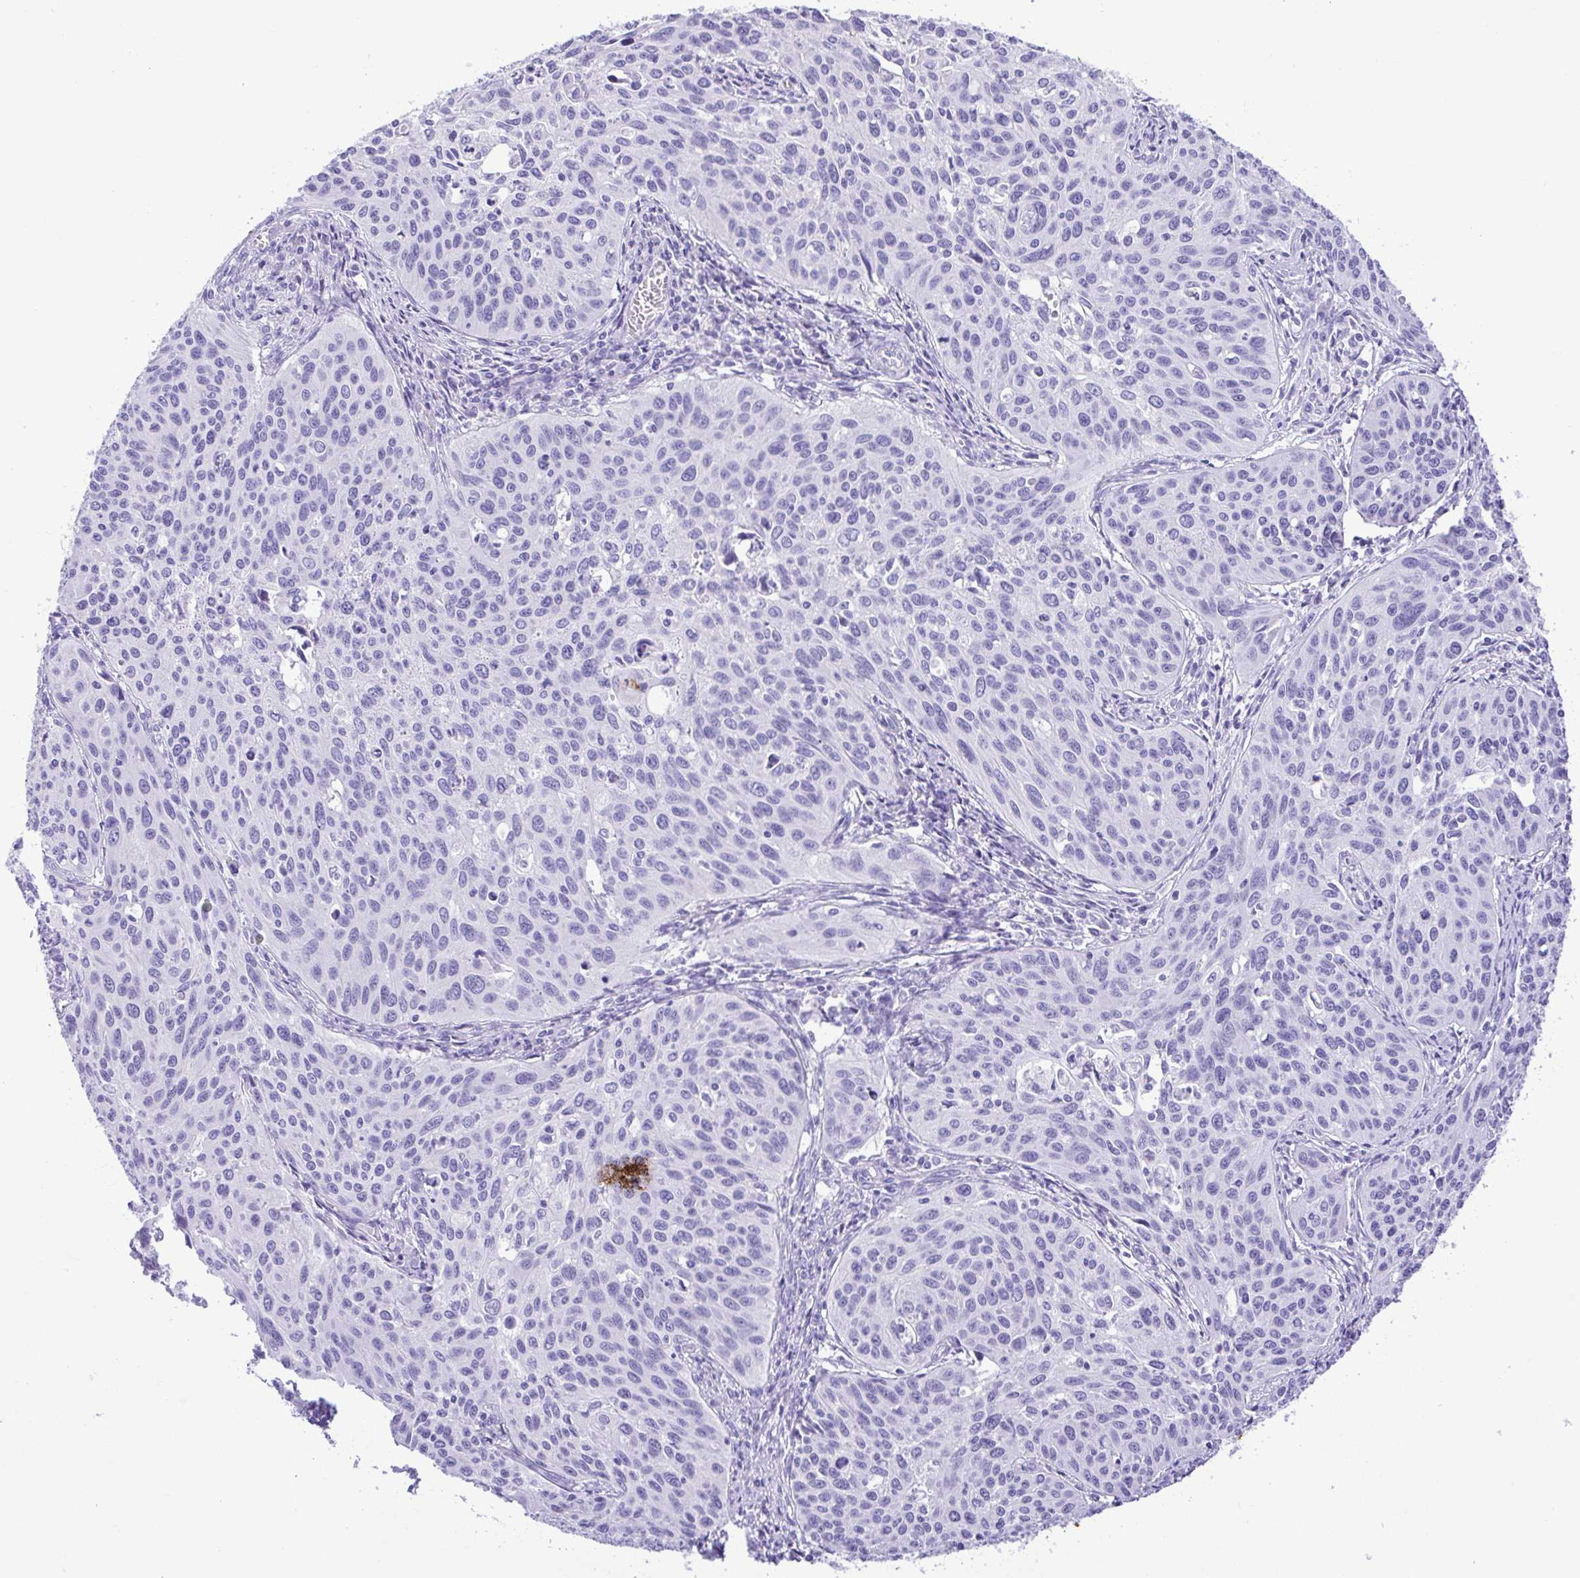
{"staining": {"intensity": "negative", "quantity": "none", "location": "none"}, "tissue": "cervical cancer", "cell_type": "Tumor cells", "image_type": "cancer", "snomed": [{"axis": "morphology", "description": "Squamous cell carcinoma, NOS"}, {"axis": "topography", "description": "Cervix"}], "caption": "High magnification brightfield microscopy of squamous cell carcinoma (cervical) stained with DAB (3,3'-diaminobenzidine) (brown) and counterstained with hematoxylin (blue): tumor cells show no significant staining. The staining is performed using DAB brown chromogen with nuclei counter-stained in using hematoxylin.", "gene": "CDSN", "patient": {"sex": "female", "age": 31}}